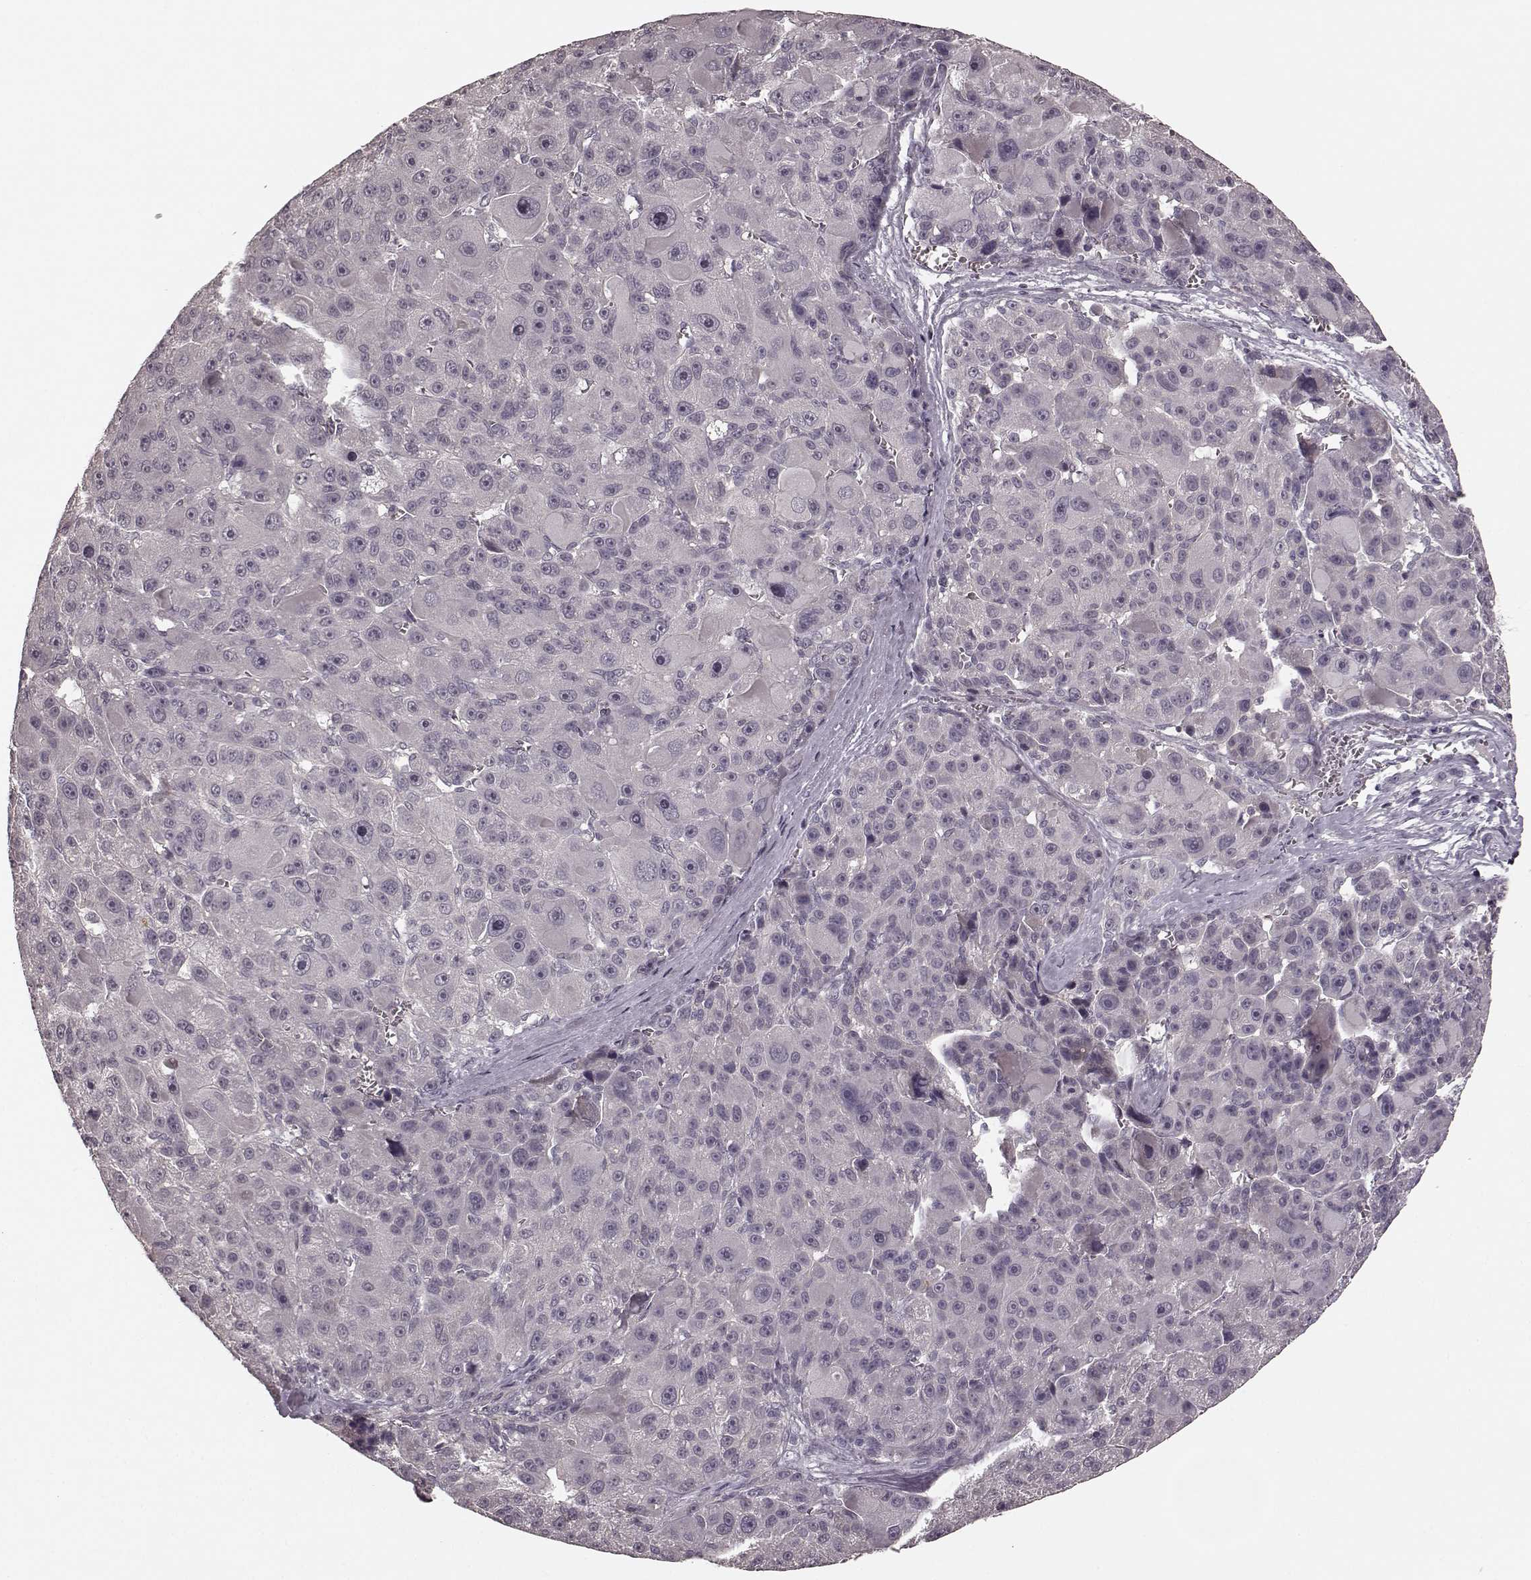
{"staining": {"intensity": "negative", "quantity": "none", "location": "none"}, "tissue": "liver cancer", "cell_type": "Tumor cells", "image_type": "cancer", "snomed": [{"axis": "morphology", "description": "Carcinoma, Hepatocellular, NOS"}, {"axis": "topography", "description": "Liver"}], "caption": "The histopathology image exhibits no staining of tumor cells in liver cancer (hepatocellular carcinoma).", "gene": "PRKCE", "patient": {"sex": "male", "age": 76}}